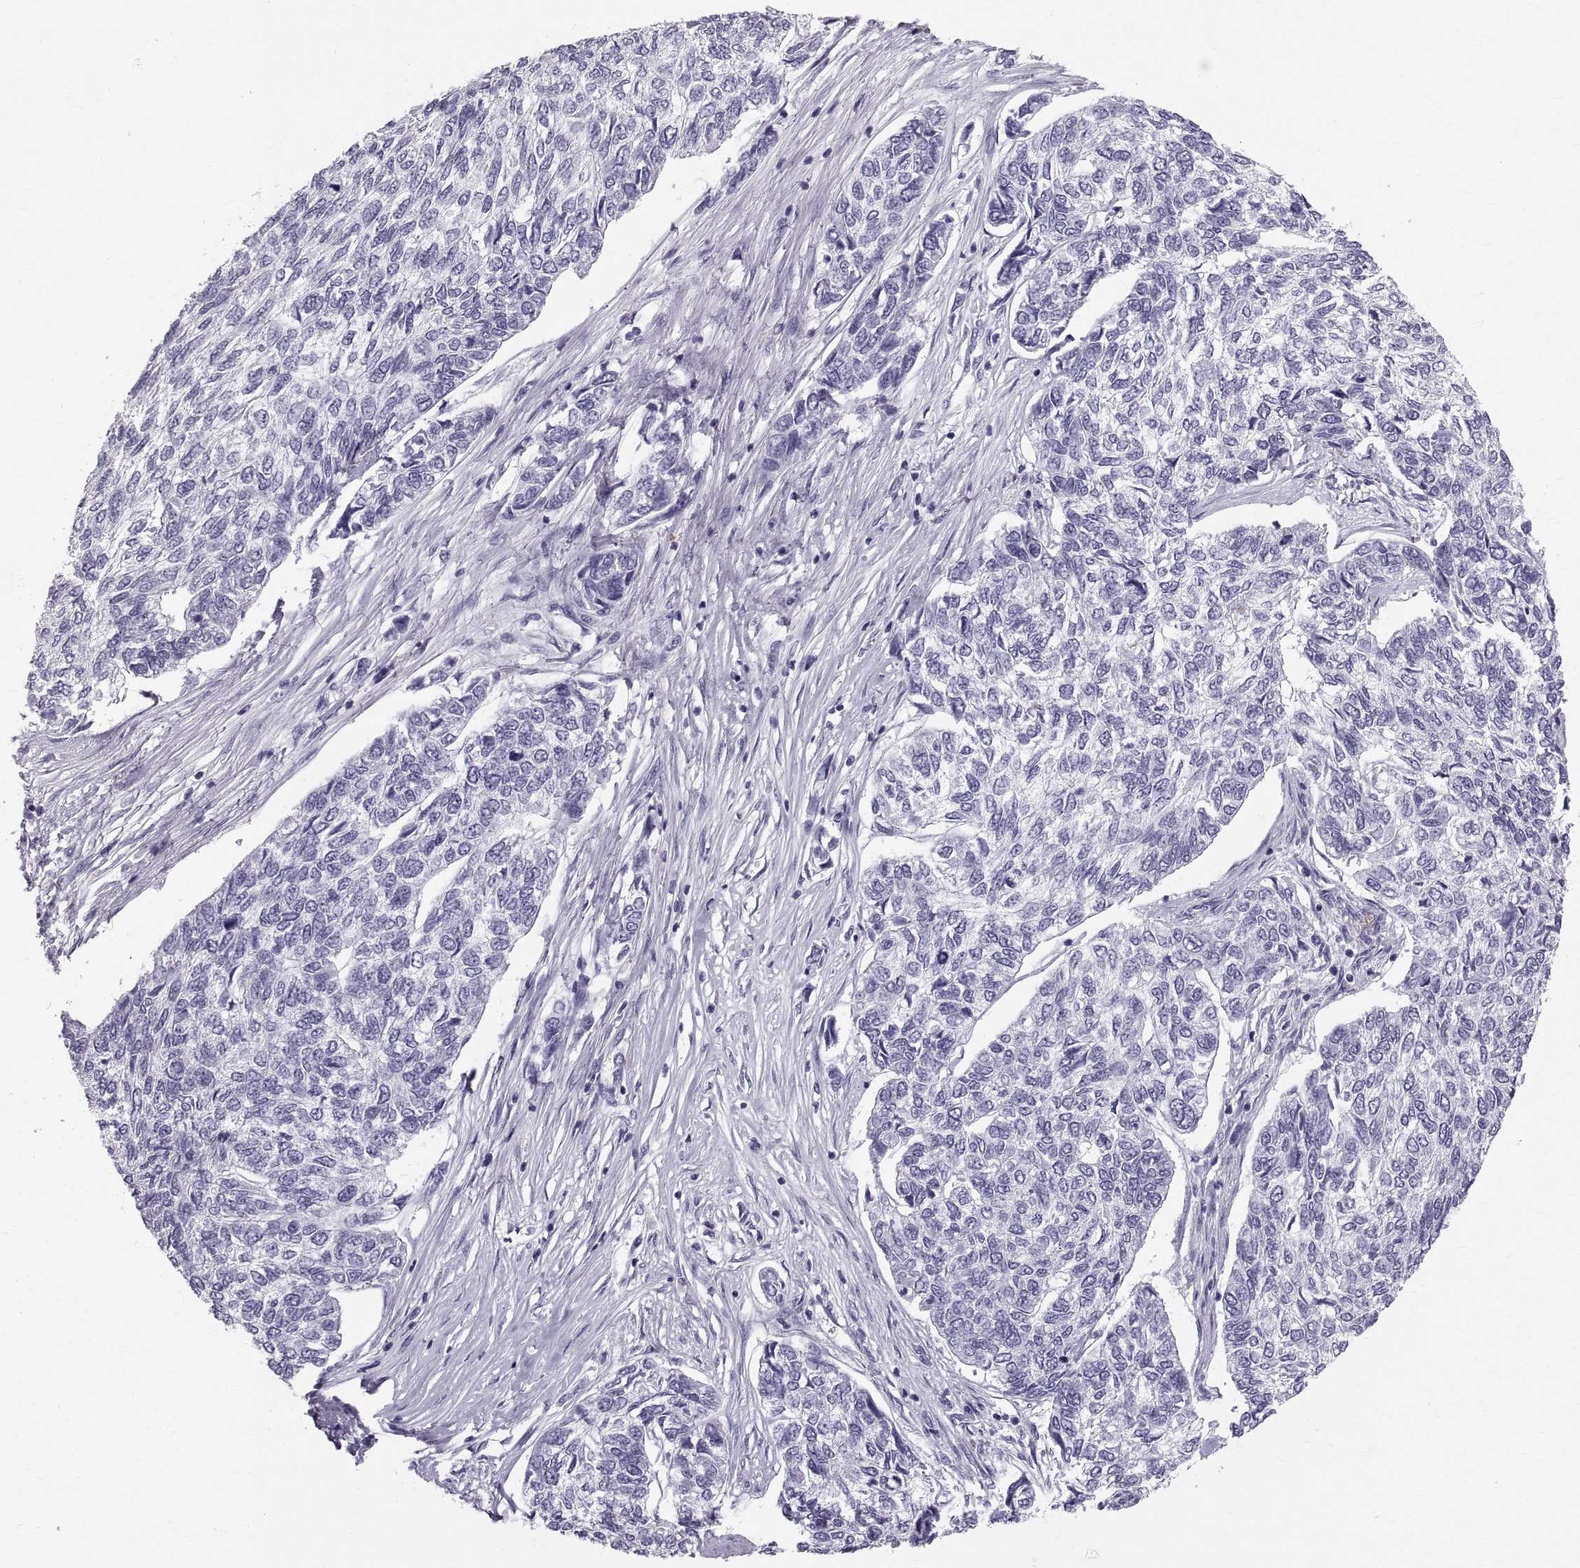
{"staining": {"intensity": "negative", "quantity": "none", "location": "none"}, "tissue": "skin cancer", "cell_type": "Tumor cells", "image_type": "cancer", "snomed": [{"axis": "morphology", "description": "Basal cell carcinoma"}, {"axis": "topography", "description": "Skin"}], "caption": "The photomicrograph shows no staining of tumor cells in skin cancer. (IHC, brightfield microscopy, high magnification).", "gene": "SLC22A6", "patient": {"sex": "female", "age": 65}}